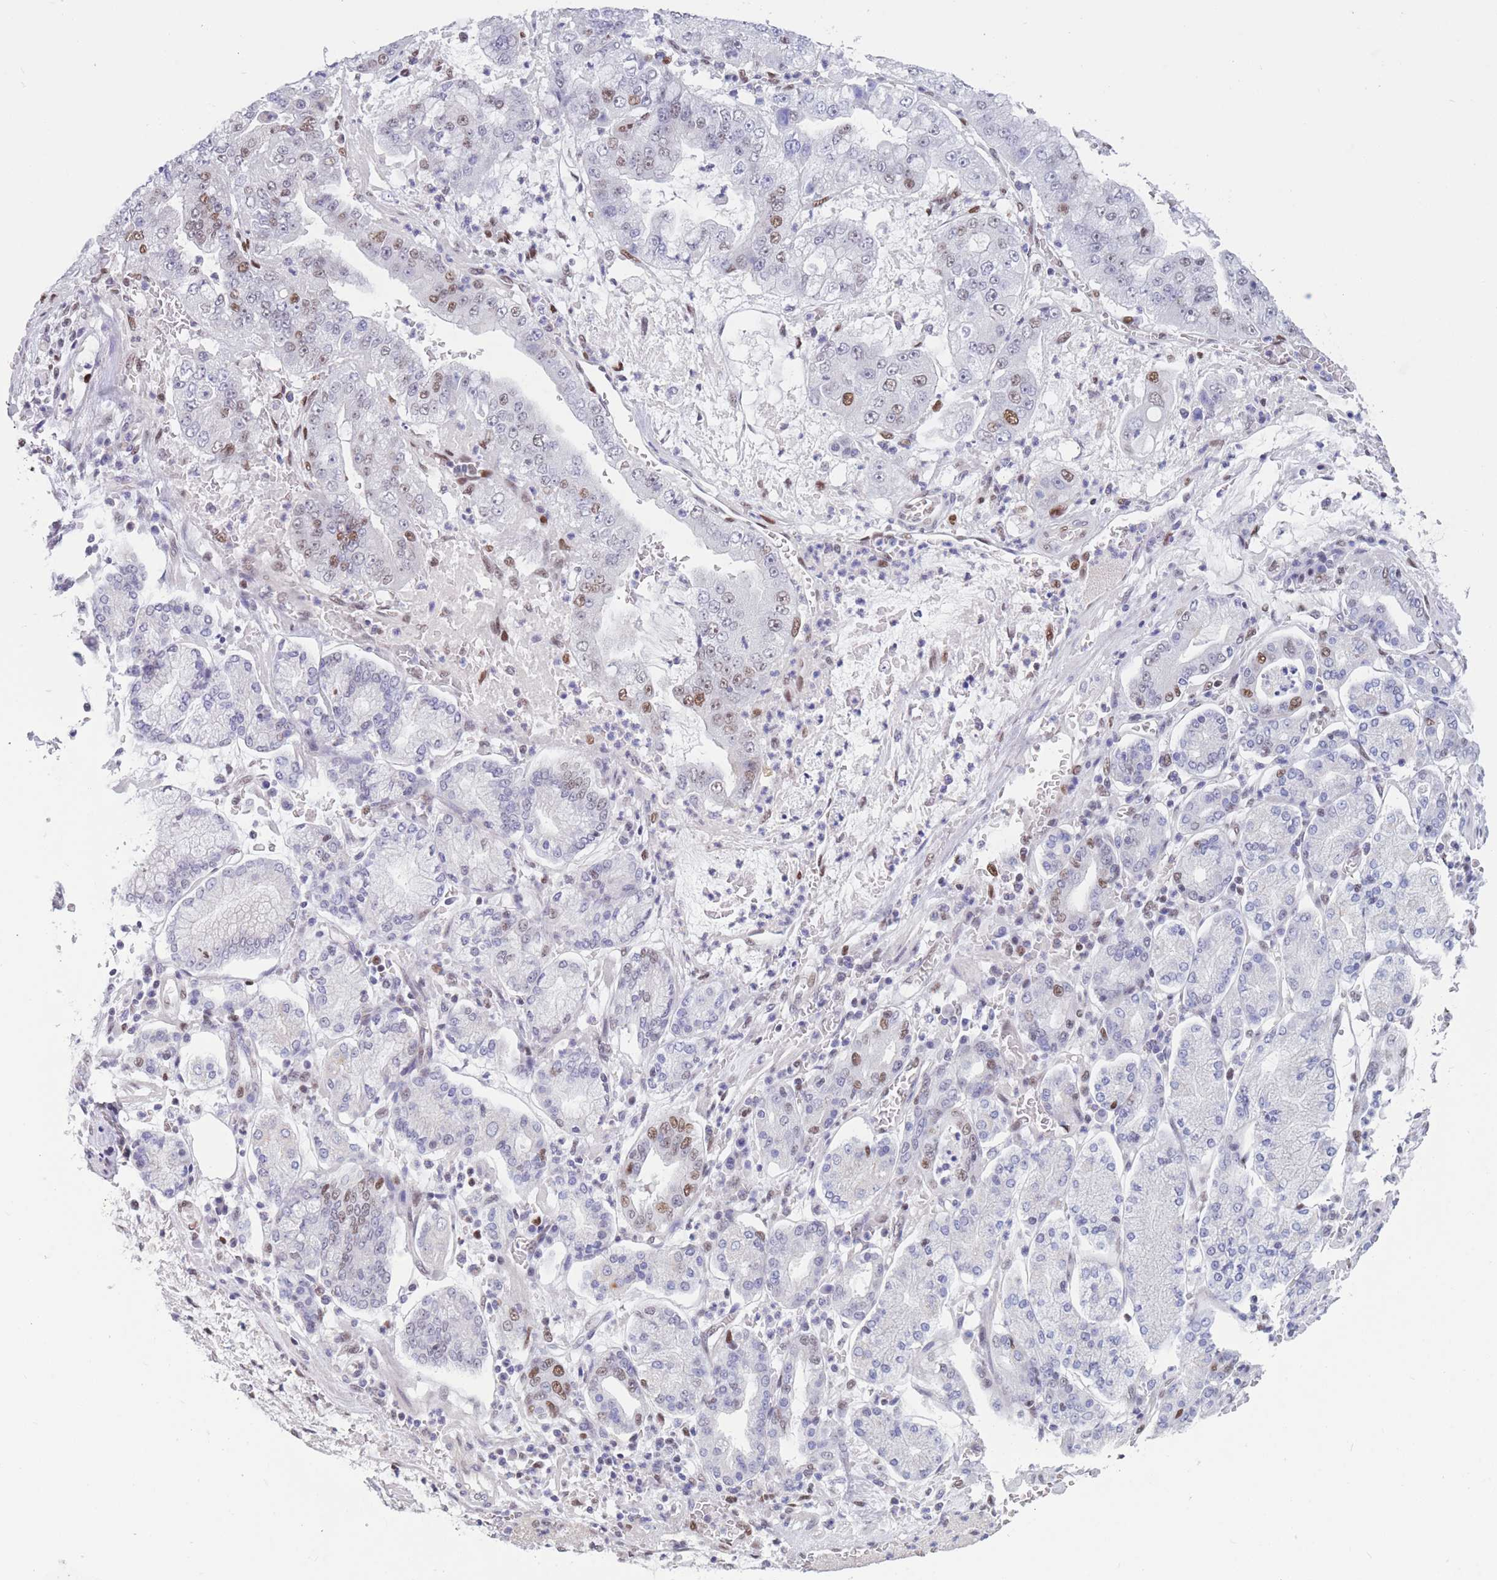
{"staining": {"intensity": "moderate", "quantity": "<25%", "location": "nuclear"}, "tissue": "stomach cancer", "cell_type": "Tumor cells", "image_type": "cancer", "snomed": [{"axis": "morphology", "description": "Adenocarcinoma, NOS"}, {"axis": "topography", "description": "Stomach"}], "caption": "A brown stain labels moderate nuclear staining of a protein in stomach cancer (adenocarcinoma) tumor cells. (DAB (3,3'-diaminobenzidine) IHC, brown staining for protein, blue staining for nuclei).", "gene": "NASP", "patient": {"sex": "male", "age": 76}}